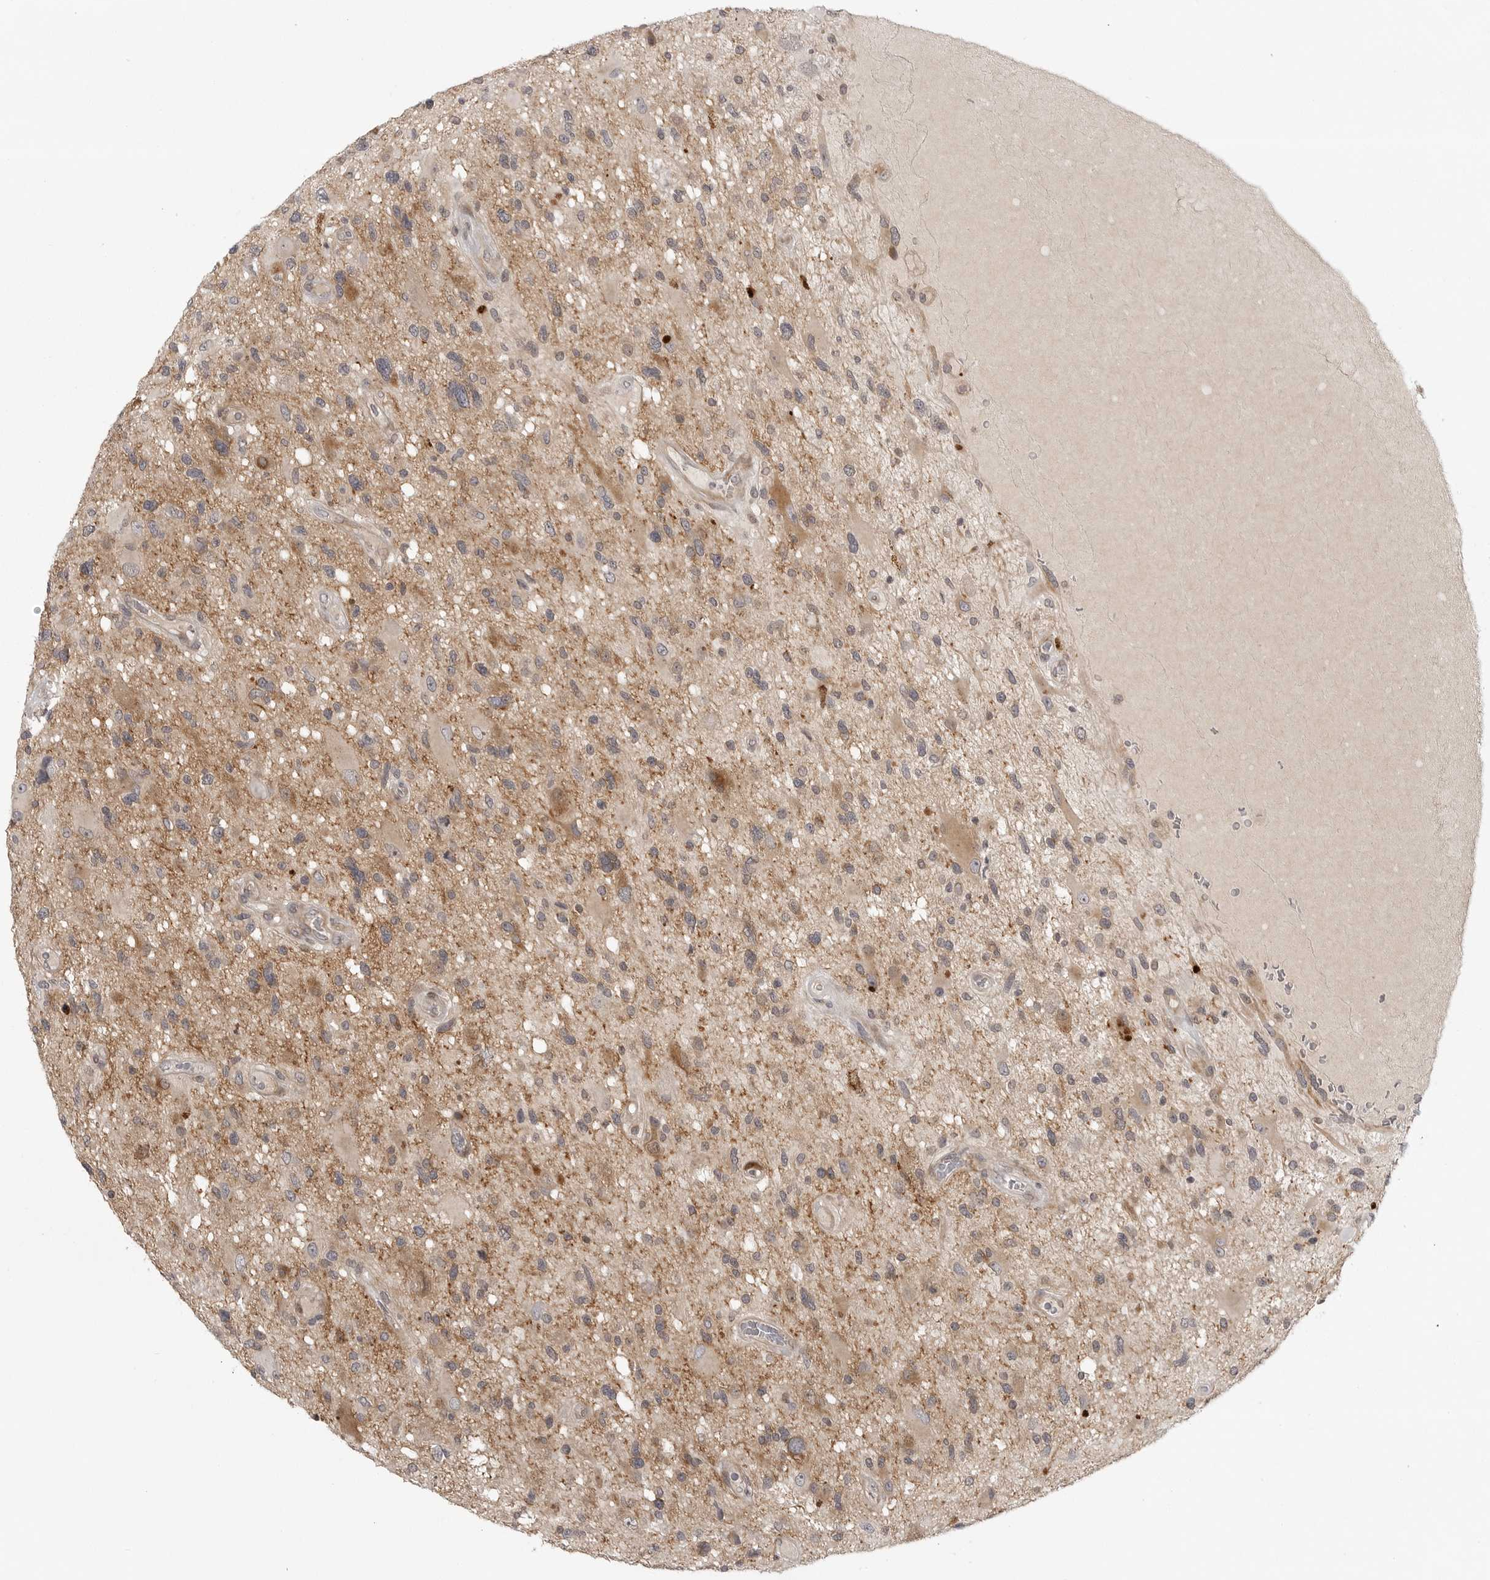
{"staining": {"intensity": "moderate", "quantity": "25%-75%", "location": "cytoplasmic/membranous"}, "tissue": "glioma", "cell_type": "Tumor cells", "image_type": "cancer", "snomed": [{"axis": "morphology", "description": "Glioma, malignant, High grade"}, {"axis": "topography", "description": "Brain"}], "caption": "Human glioma stained with a protein marker demonstrates moderate staining in tumor cells.", "gene": "CD300LD", "patient": {"sex": "male", "age": 33}}